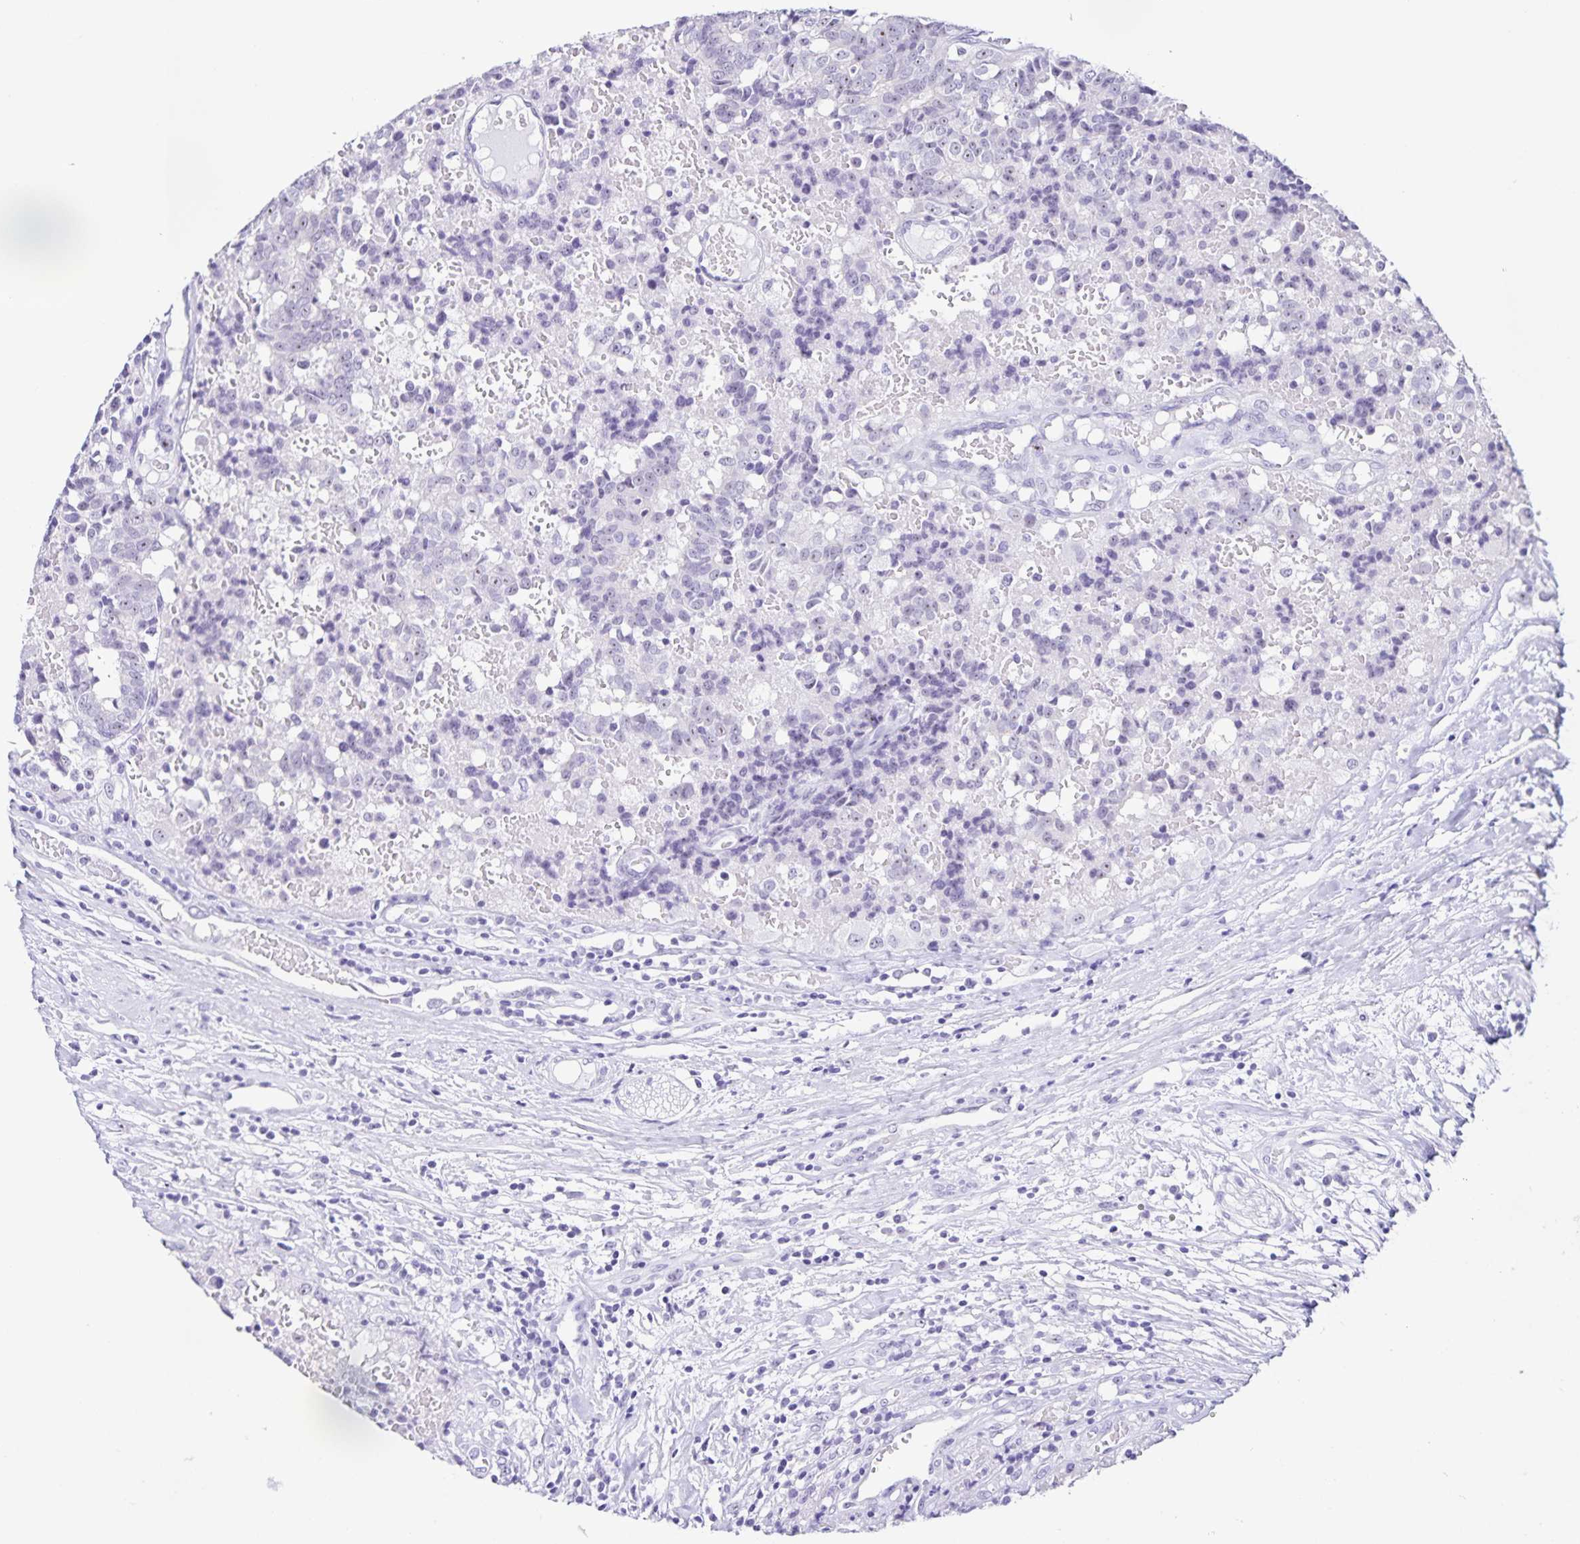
{"staining": {"intensity": "negative", "quantity": "none", "location": "none"}, "tissue": "prostate cancer", "cell_type": "Tumor cells", "image_type": "cancer", "snomed": [{"axis": "morphology", "description": "Adenocarcinoma, High grade"}, {"axis": "topography", "description": "Prostate and seminal vesicle, NOS"}], "caption": "High-grade adenocarcinoma (prostate) was stained to show a protein in brown. There is no significant positivity in tumor cells.", "gene": "FAM170A", "patient": {"sex": "male", "age": 60}}